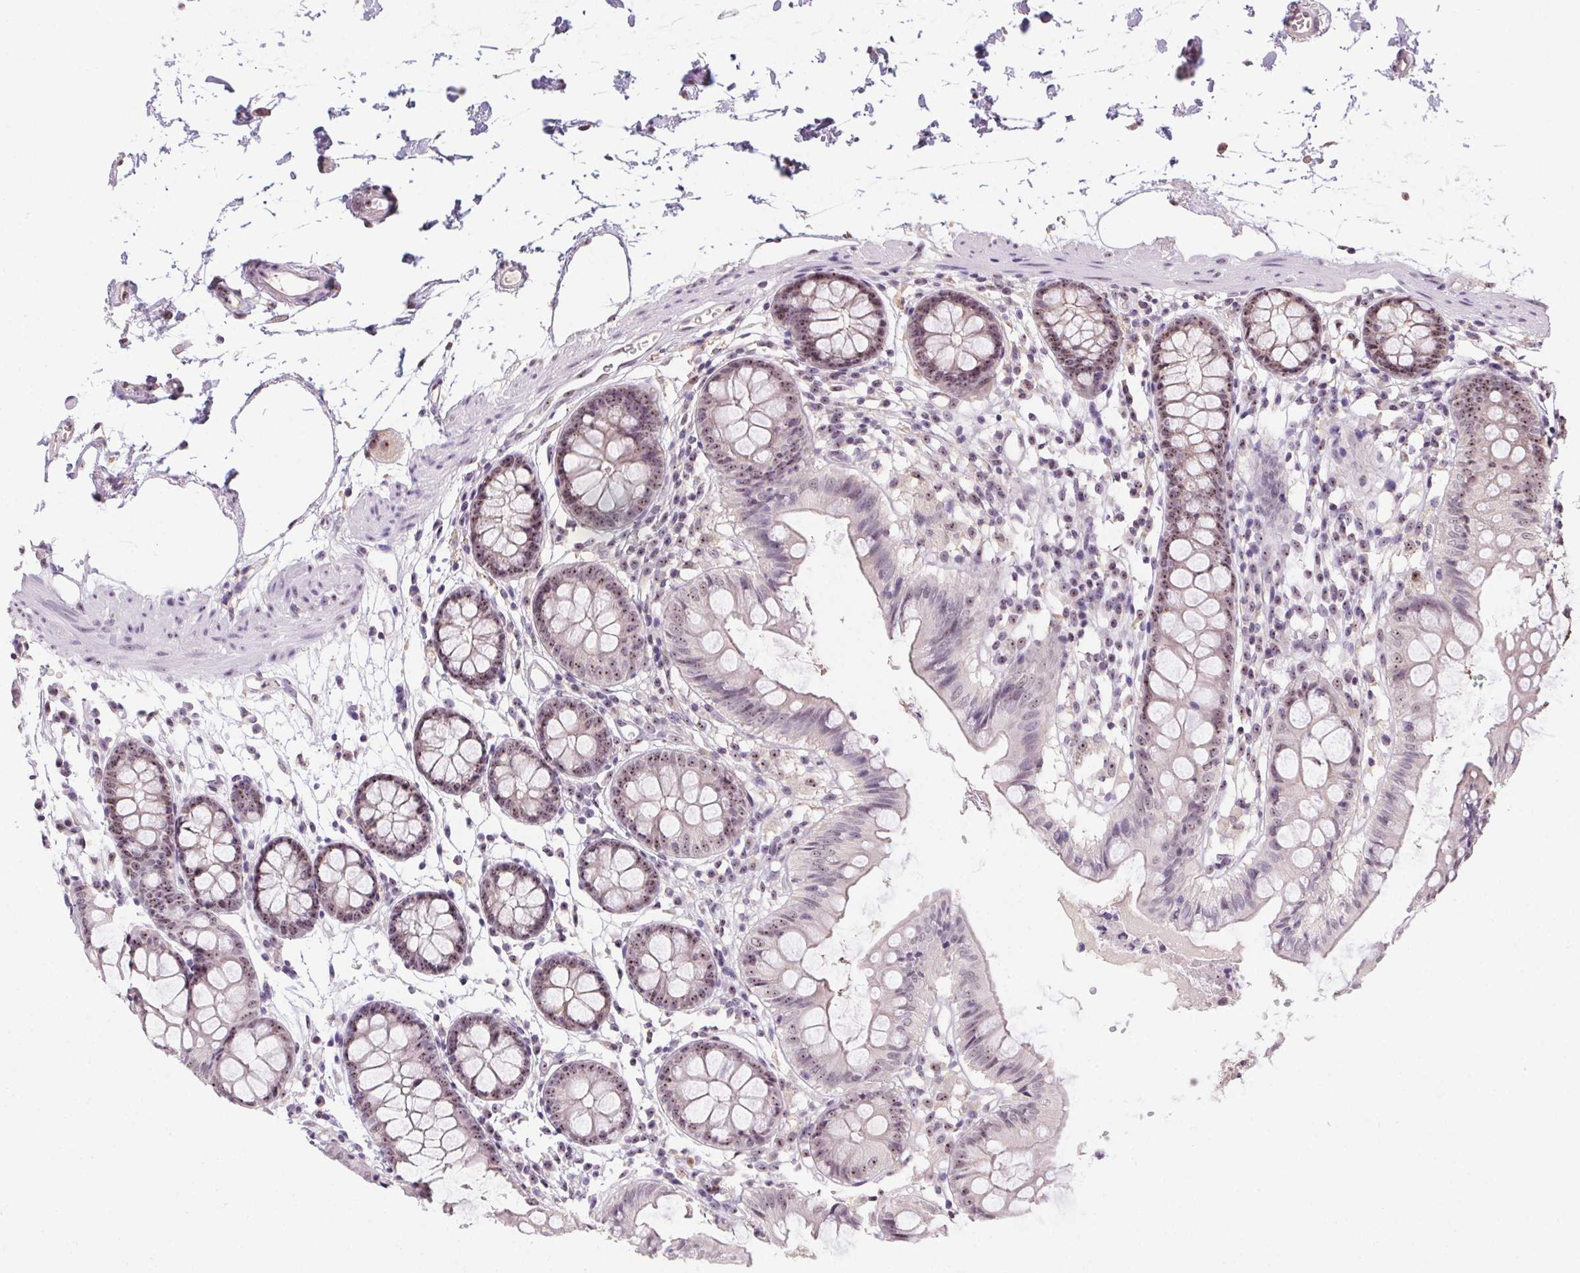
{"staining": {"intensity": "negative", "quantity": "none", "location": "none"}, "tissue": "colon", "cell_type": "Endothelial cells", "image_type": "normal", "snomed": [{"axis": "morphology", "description": "Normal tissue, NOS"}, {"axis": "topography", "description": "Colon"}], "caption": "Immunohistochemistry (IHC) histopathology image of normal colon: colon stained with DAB (3,3'-diaminobenzidine) demonstrates no significant protein positivity in endothelial cells.", "gene": "BATF2", "patient": {"sex": "female", "age": 84}}